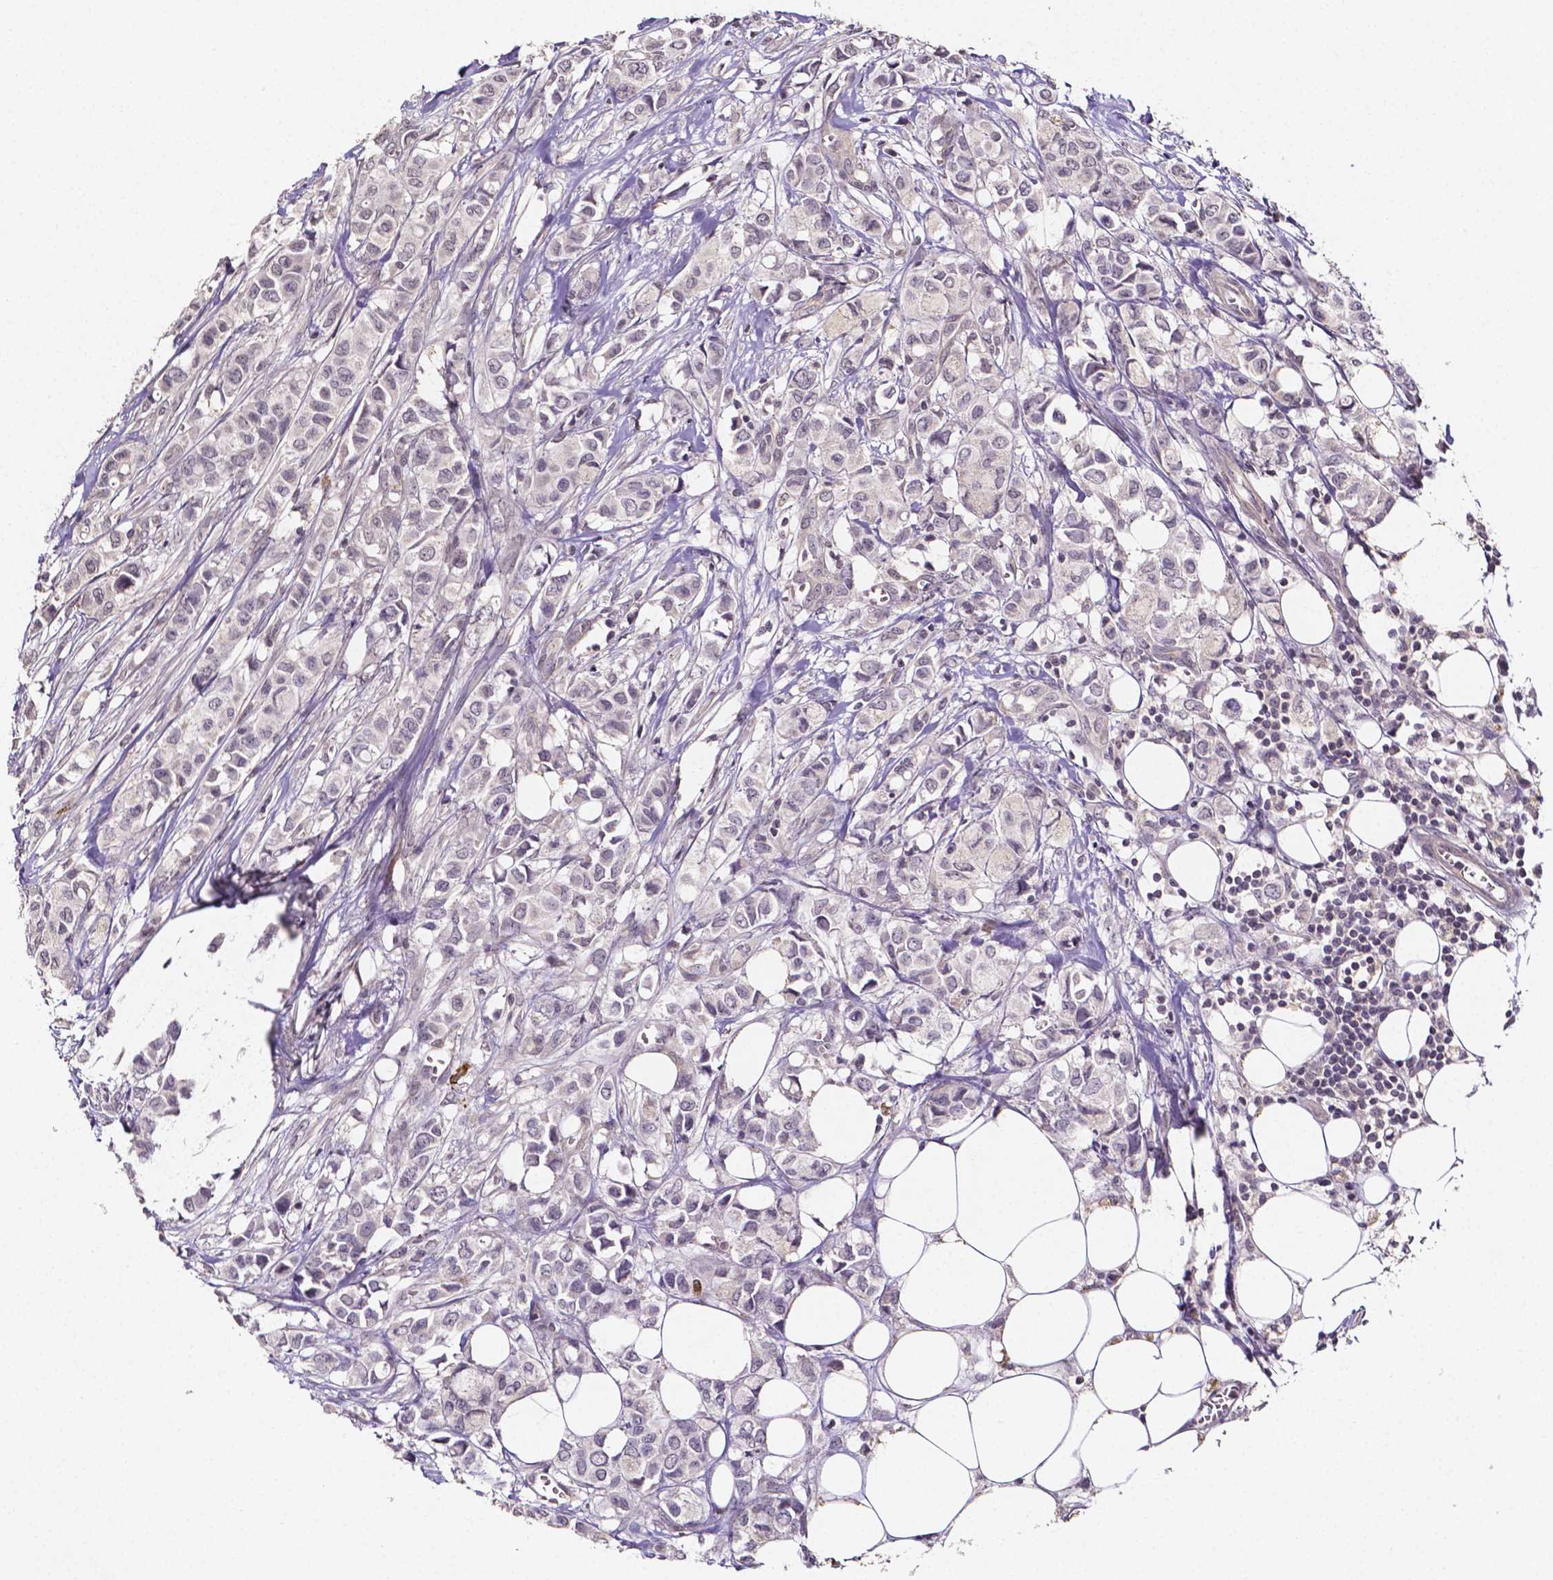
{"staining": {"intensity": "negative", "quantity": "none", "location": "none"}, "tissue": "breast cancer", "cell_type": "Tumor cells", "image_type": "cancer", "snomed": [{"axis": "morphology", "description": "Duct carcinoma"}, {"axis": "topography", "description": "Breast"}], "caption": "Immunohistochemistry of breast invasive ductal carcinoma shows no staining in tumor cells.", "gene": "NRGN", "patient": {"sex": "female", "age": 85}}